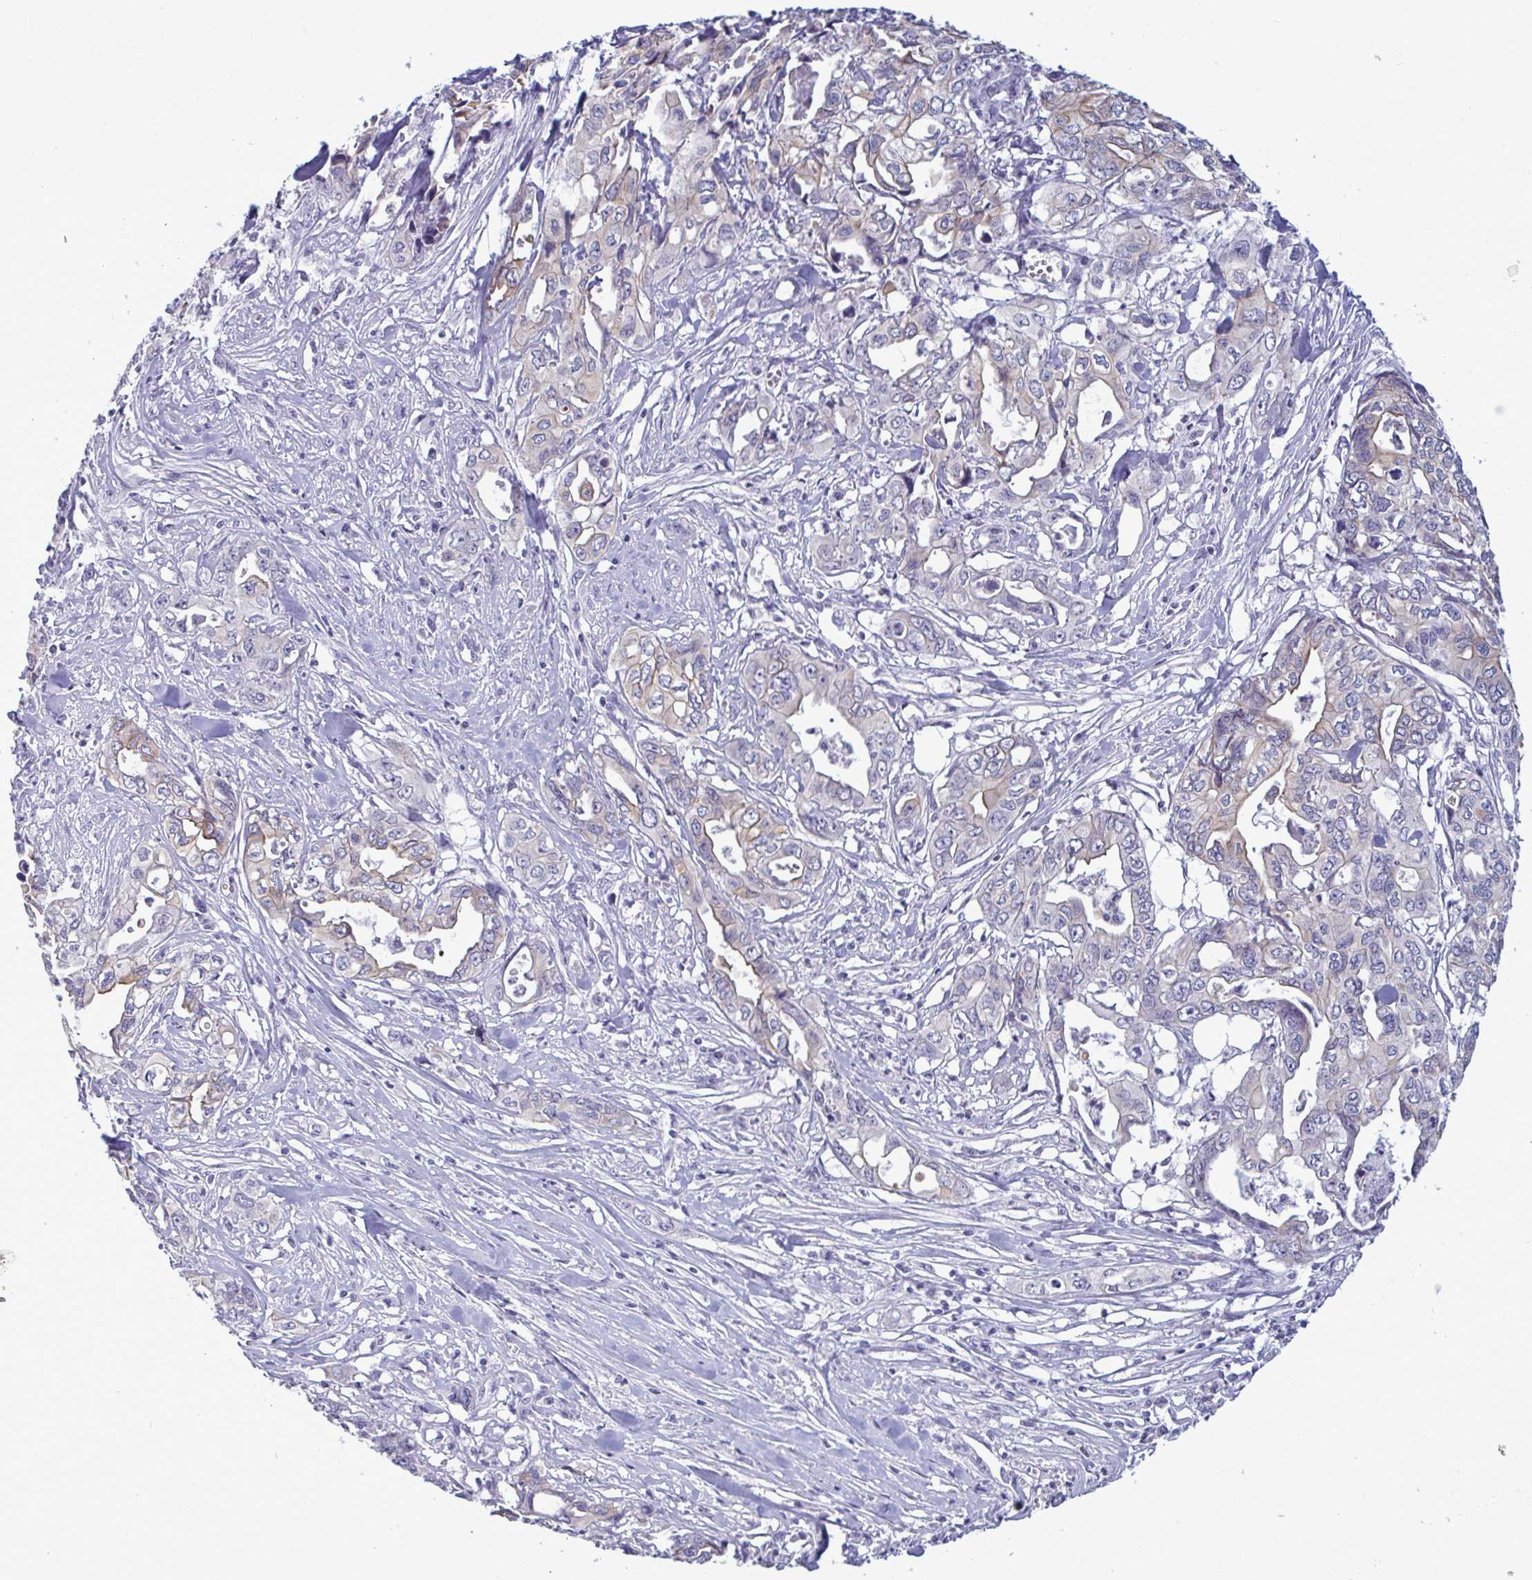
{"staining": {"intensity": "weak", "quantity": "<25%", "location": "cytoplasmic/membranous"}, "tissue": "pancreatic cancer", "cell_type": "Tumor cells", "image_type": "cancer", "snomed": [{"axis": "morphology", "description": "Adenocarcinoma, NOS"}, {"axis": "topography", "description": "Pancreas"}], "caption": "Immunohistochemistry of adenocarcinoma (pancreatic) reveals no positivity in tumor cells.", "gene": "TENT5D", "patient": {"sex": "male", "age": 68}}